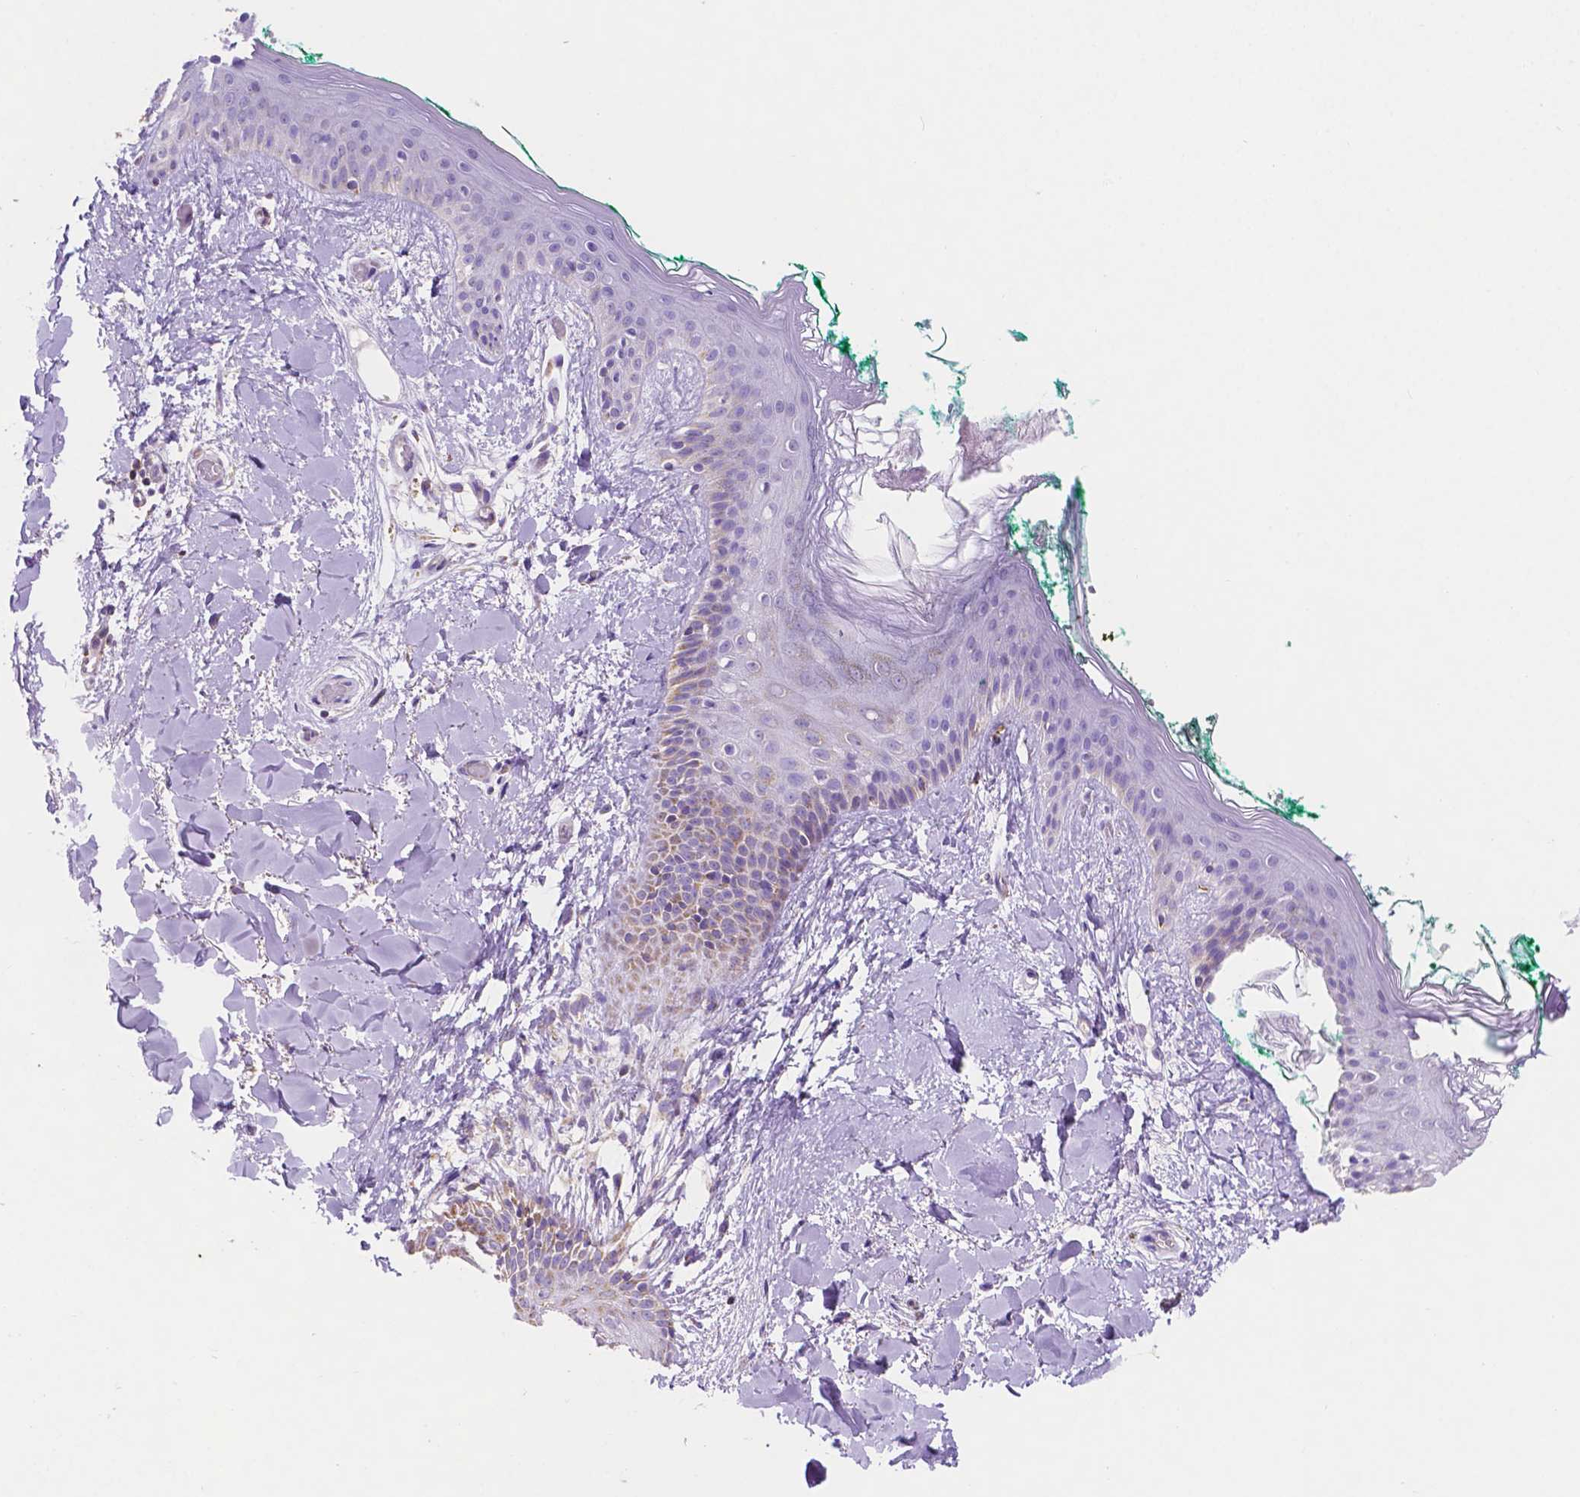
{"staining": {"intensity": "negative", "quantity": "none", "location": "none"}, "tissue": "skin", "cell_type": "Fibroblasts", "image_type": "normal", "snomed": [{"axis": "morphology", "description": "Normal tissue, NOS"}, {"axis": "topography", "description": "Skin"}], "caption": "An IHC histopathology image of normal skin is shown. There is no staining in fibroblasts of skin. The staining is performed using DAB (3,3'-diaminobenzidine) brown chromogen with nuclei counter-stained in using hematoxylin.", "gene": "SGTB", "patient": {"sex": "female", "age": 34}}